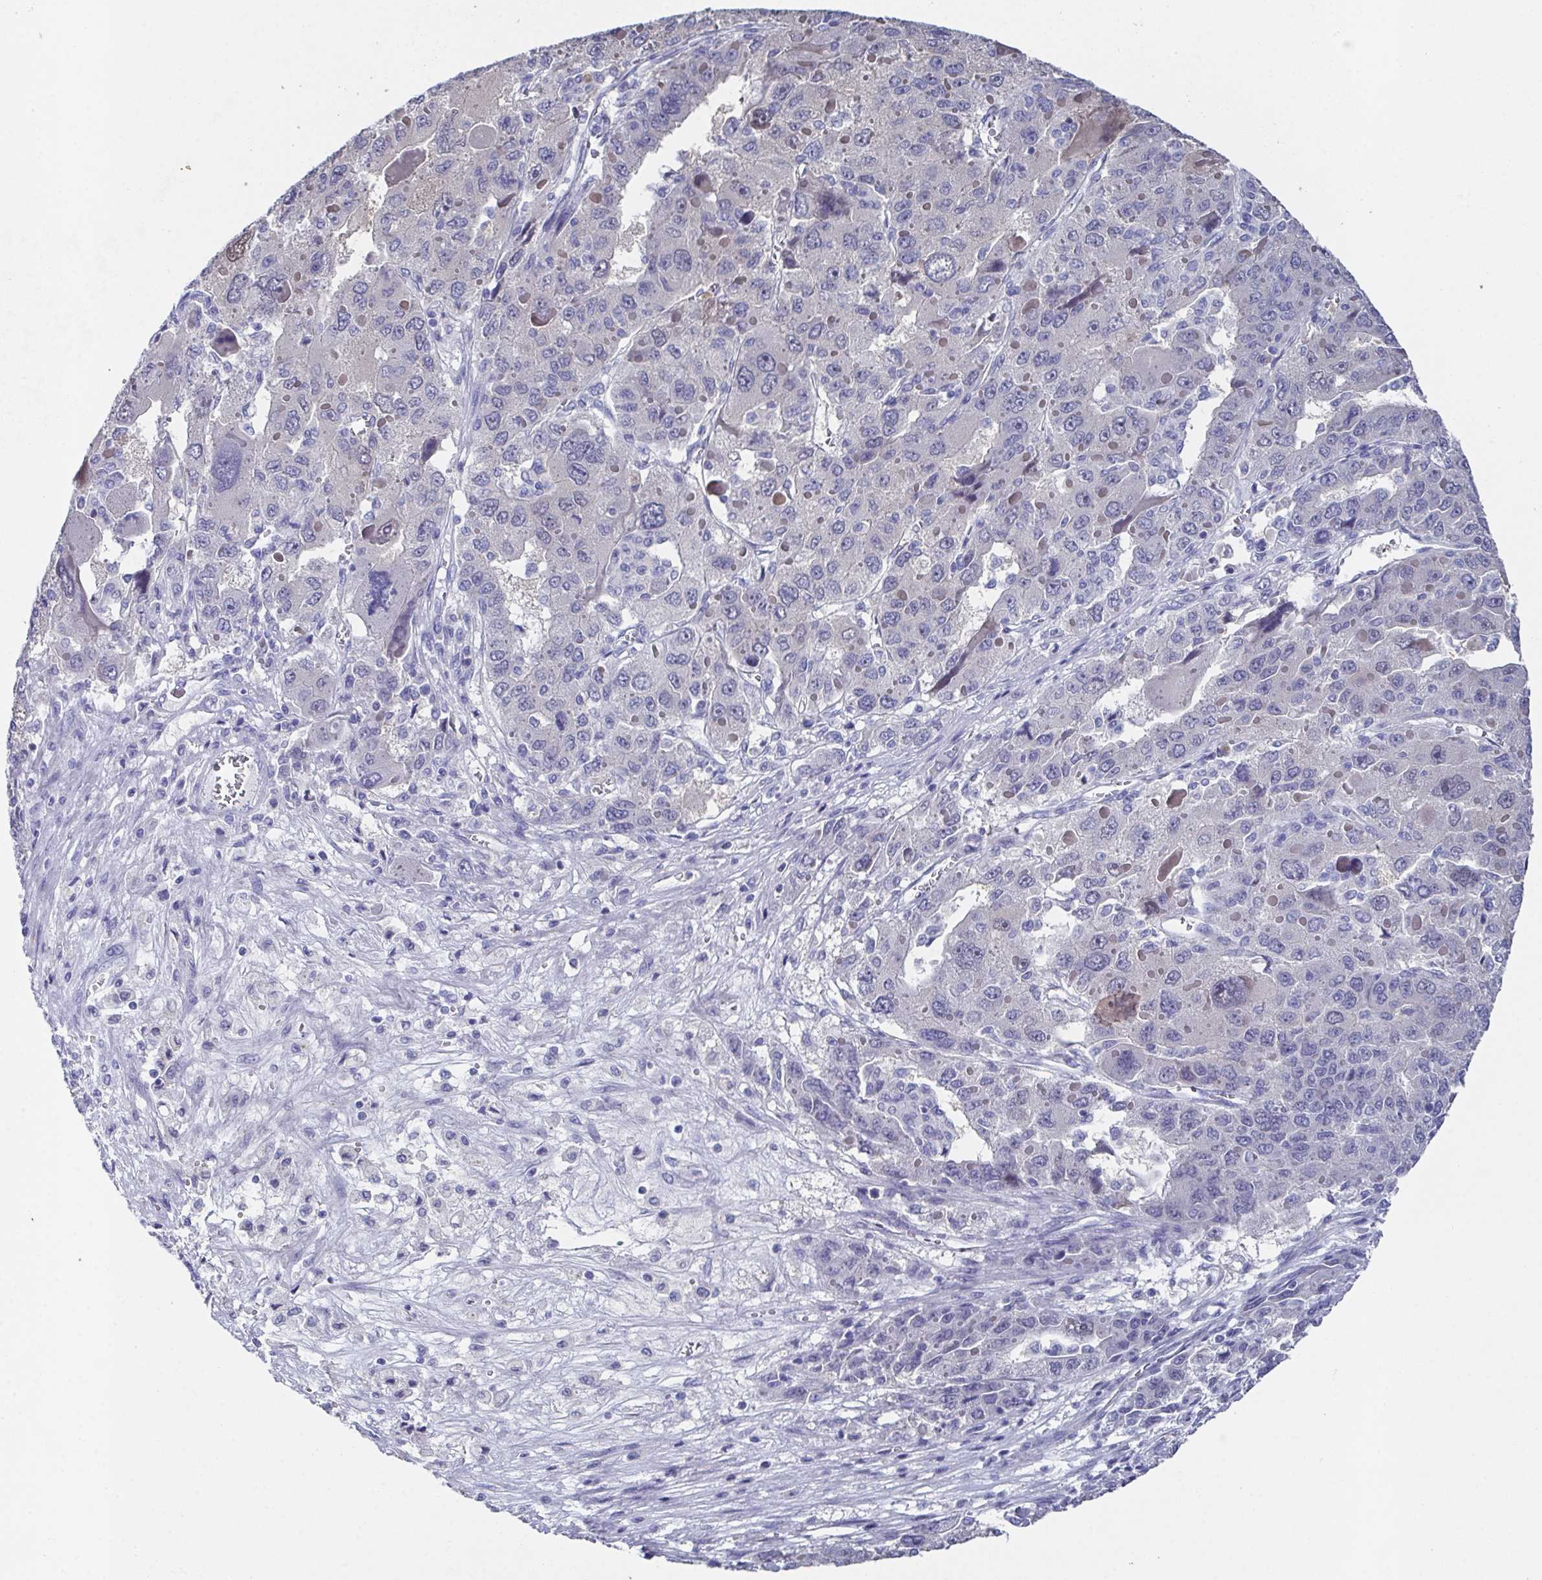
{"staining": {"intensity": "negative", "quantity": "none", "location": "none"}, "tissue": "liver cancer", "cell_type": "Tumor cells", "image_type": "cancer", "snomed": [{"axis": "morphology", "description": "Carcinoma, Hepatocellular, NOS"}, {"axis": "topography", "description": "Liver"}], "caption": "Protein analysis of hepatocellular carcinoma (liver) exhibits no significant expression in tumor cells. (Immunohistochemistry (ihc), brightfield microscopy, high magnification).", "gene": "SSC4D", "patient": {"sex": "female", "age": 41}}